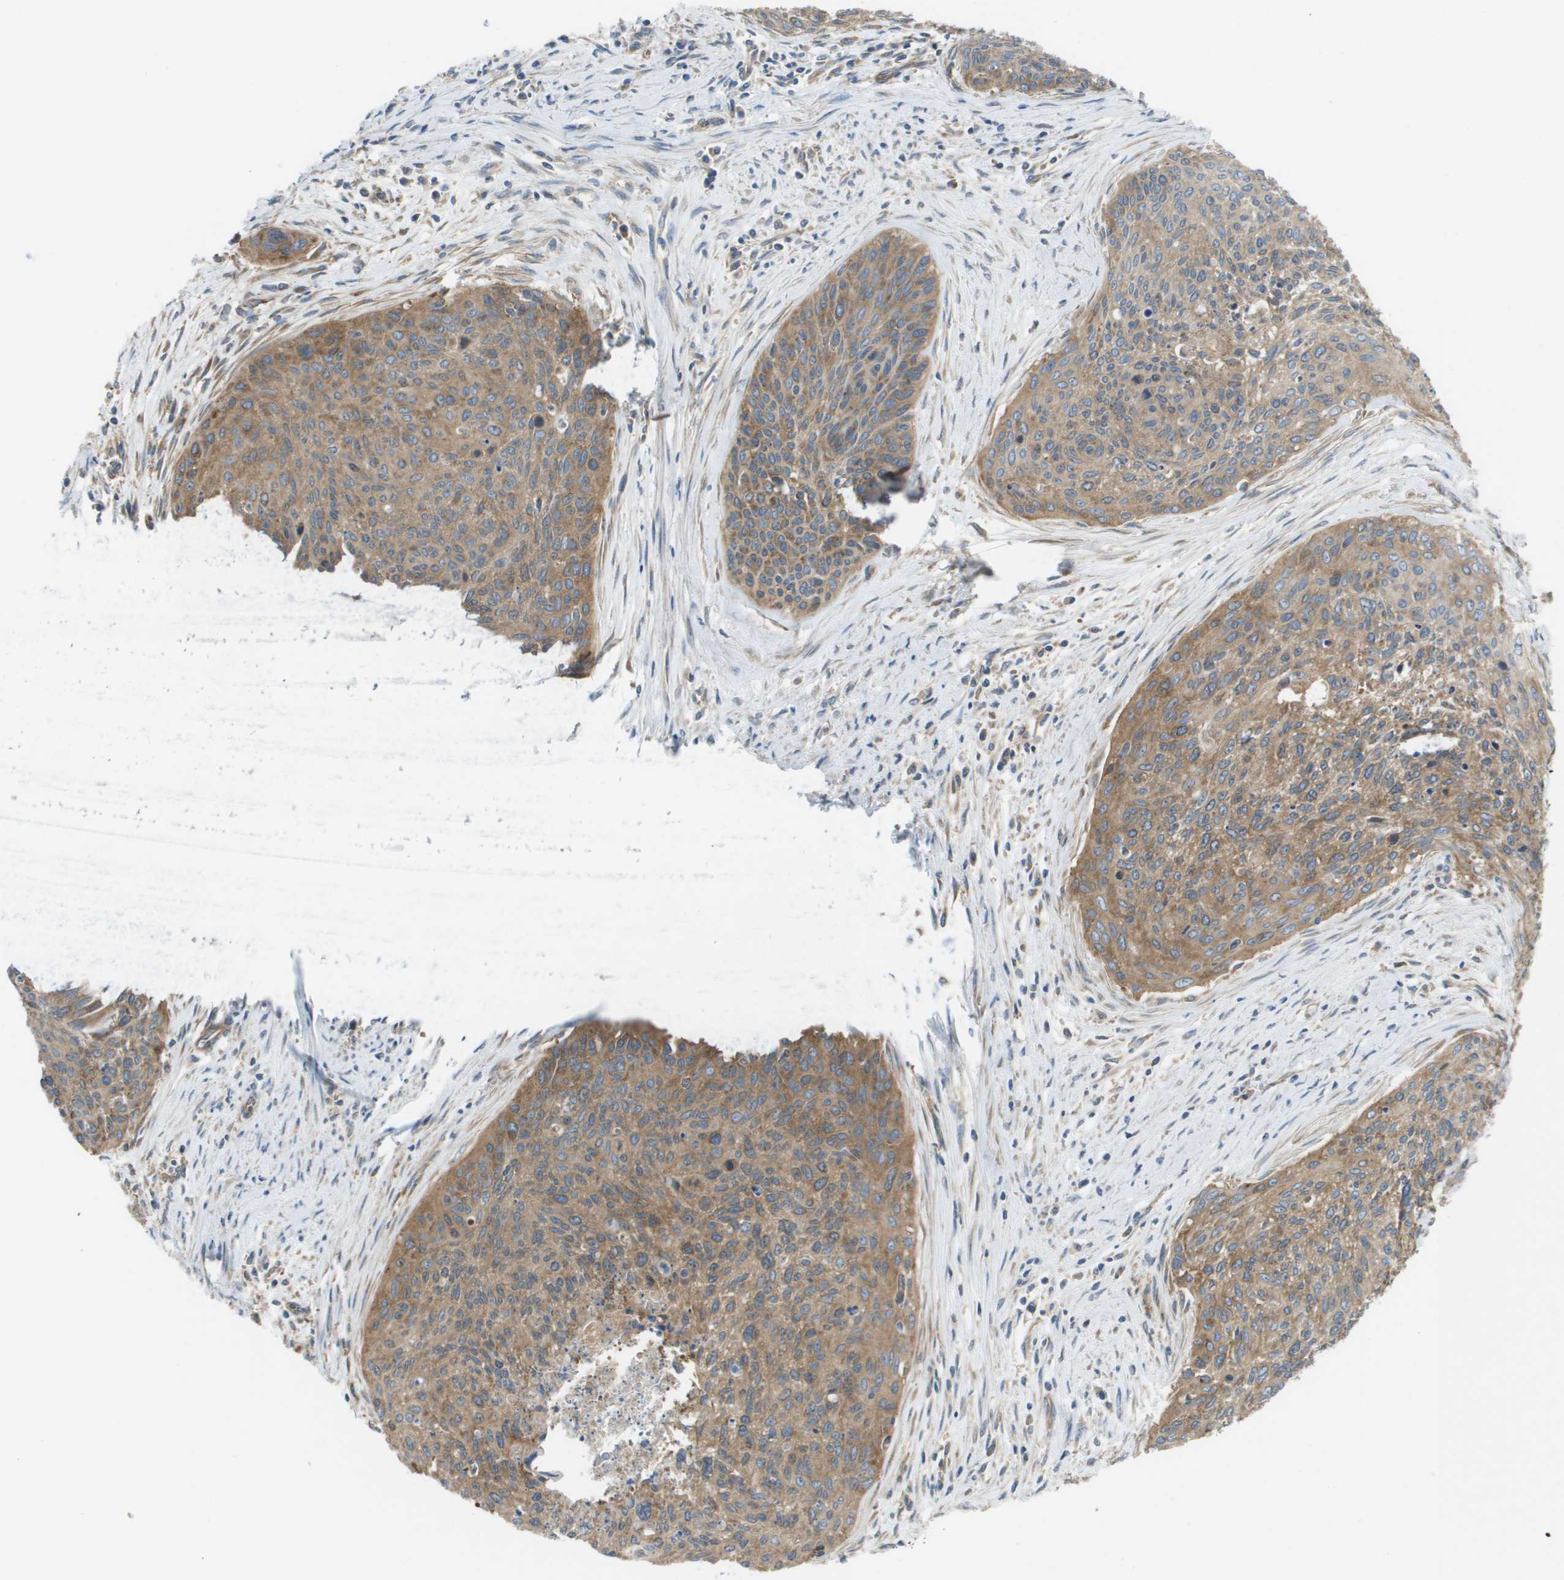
{"staining": {"intensity": "moderate", "quantity": ">75%", "location": "cytoplasmic/membranous"}, "tissue": "cervical cancer", "cell_type": "Tumor cells", "image_type": "cancer", "snomed": [{"axis": "morphology", "description": "Squamous cell carcinoma, NOS"}, {"axis": "topography", "description": "Cervix"}], "caption": "Cervical cancer was stained to show a protein in brown. There is medium levels of moderate cytoplasmic/membranous expression in about >75% of tumor cells.", "gene": "EIF4G2", "patient": {"sex": "female", "age": 55}}